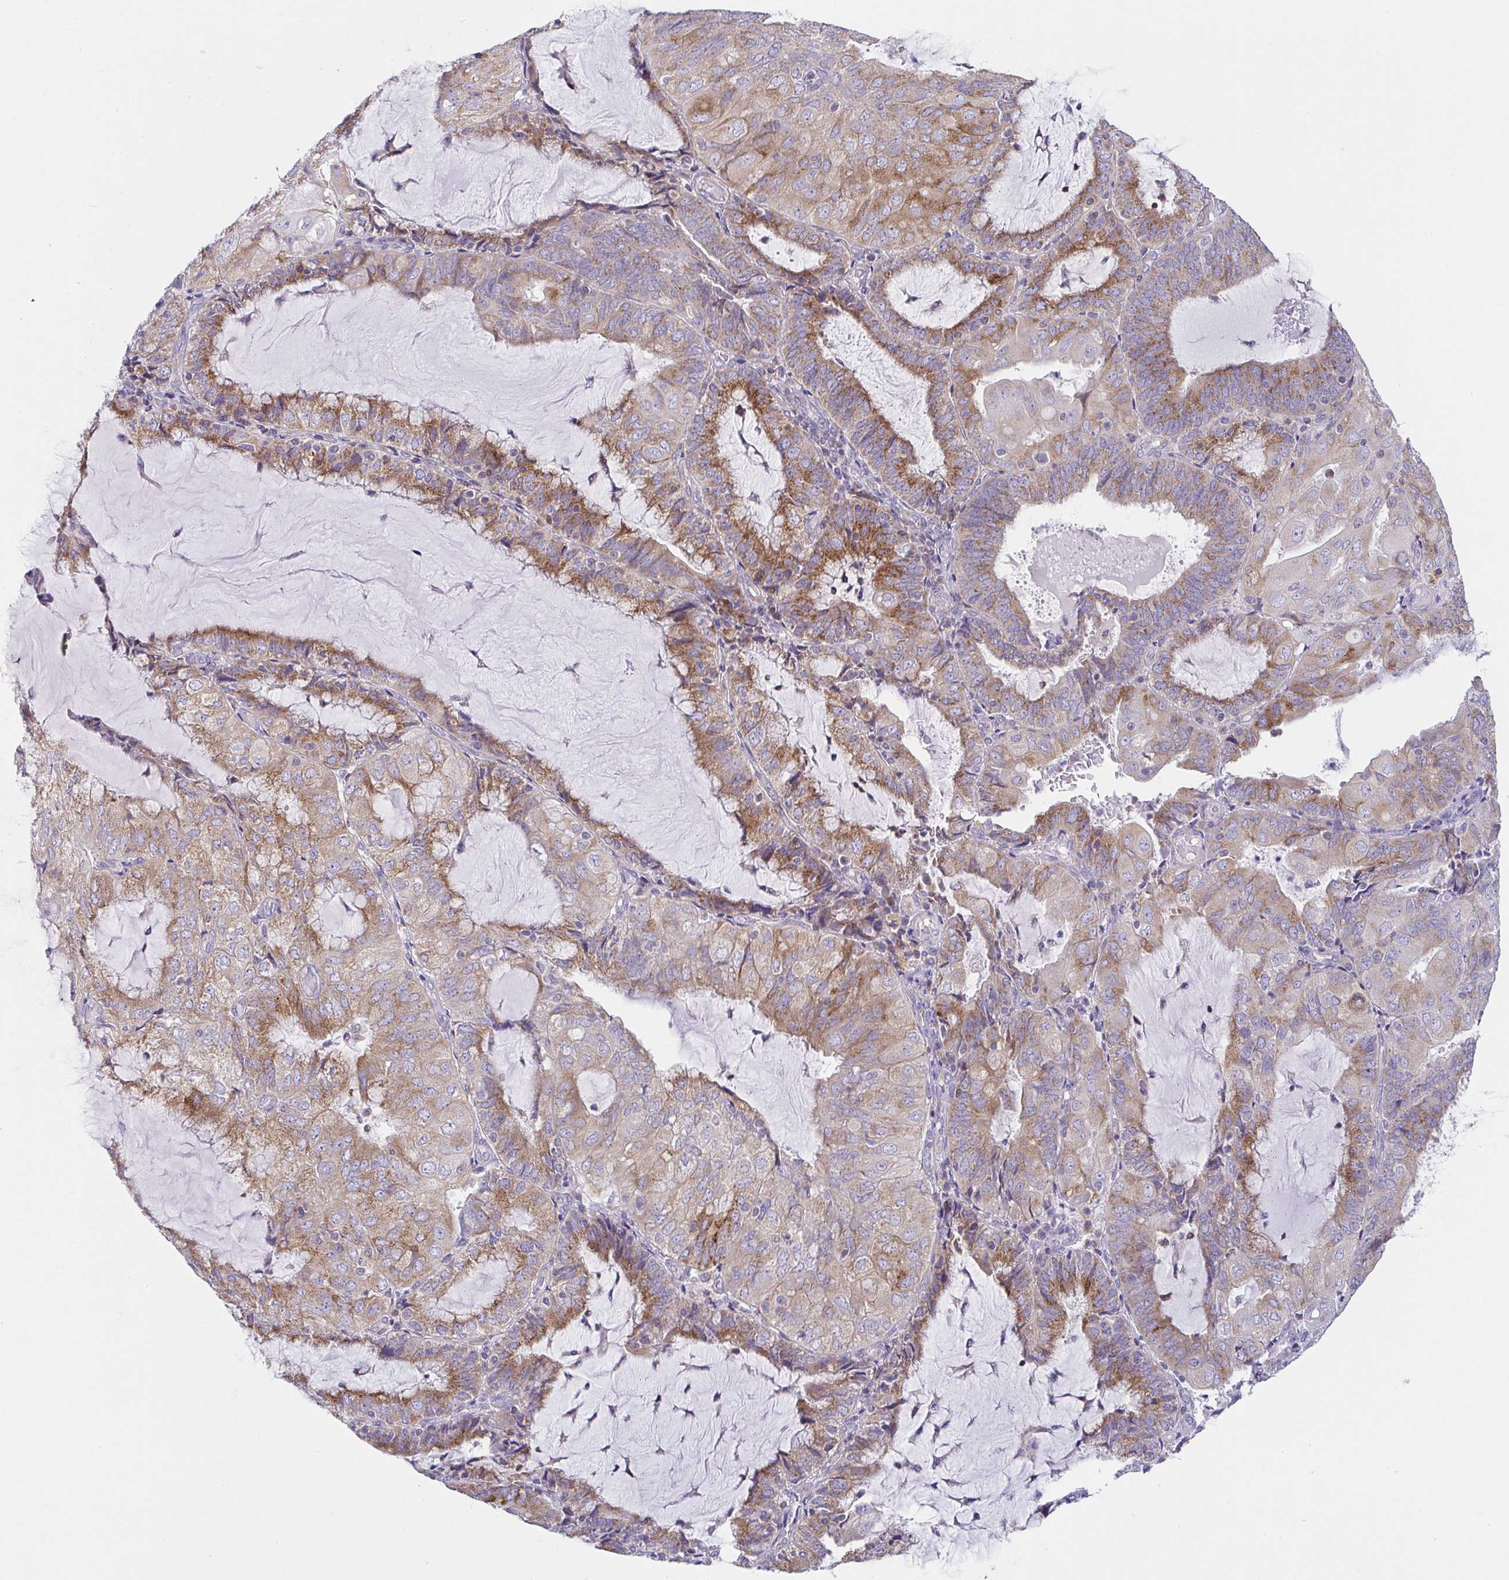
{"staining": {"intensity": "moderate", "quantity": ">75%", "location": "cytoplasmic/membranous"}, "tissue": "endometrial cancer", "cell_type": "Tumor cells", "image_type": "cancer", "snomed": [{"axis": "morphology", "description": "Adenocarcinoma, NOS"}, {"axis": "topography", "description": "Endometrium"}], "caption": "High-magnification brightfield microscopy of endometrial cancer (adenocarcinoma) stained with DAB (3,3'-diaminobenzidine) (brown) and counterstained with hematoxylin (blue). tumor cells exhibit moderate cytoplasmic/membranous positivity is present in approximately>75% of cells. The protein of interest is shown in brown color, while the nuclei are stained blue.", "gene": "MIA3", "patient": {"sex": "female", "age": 81}}